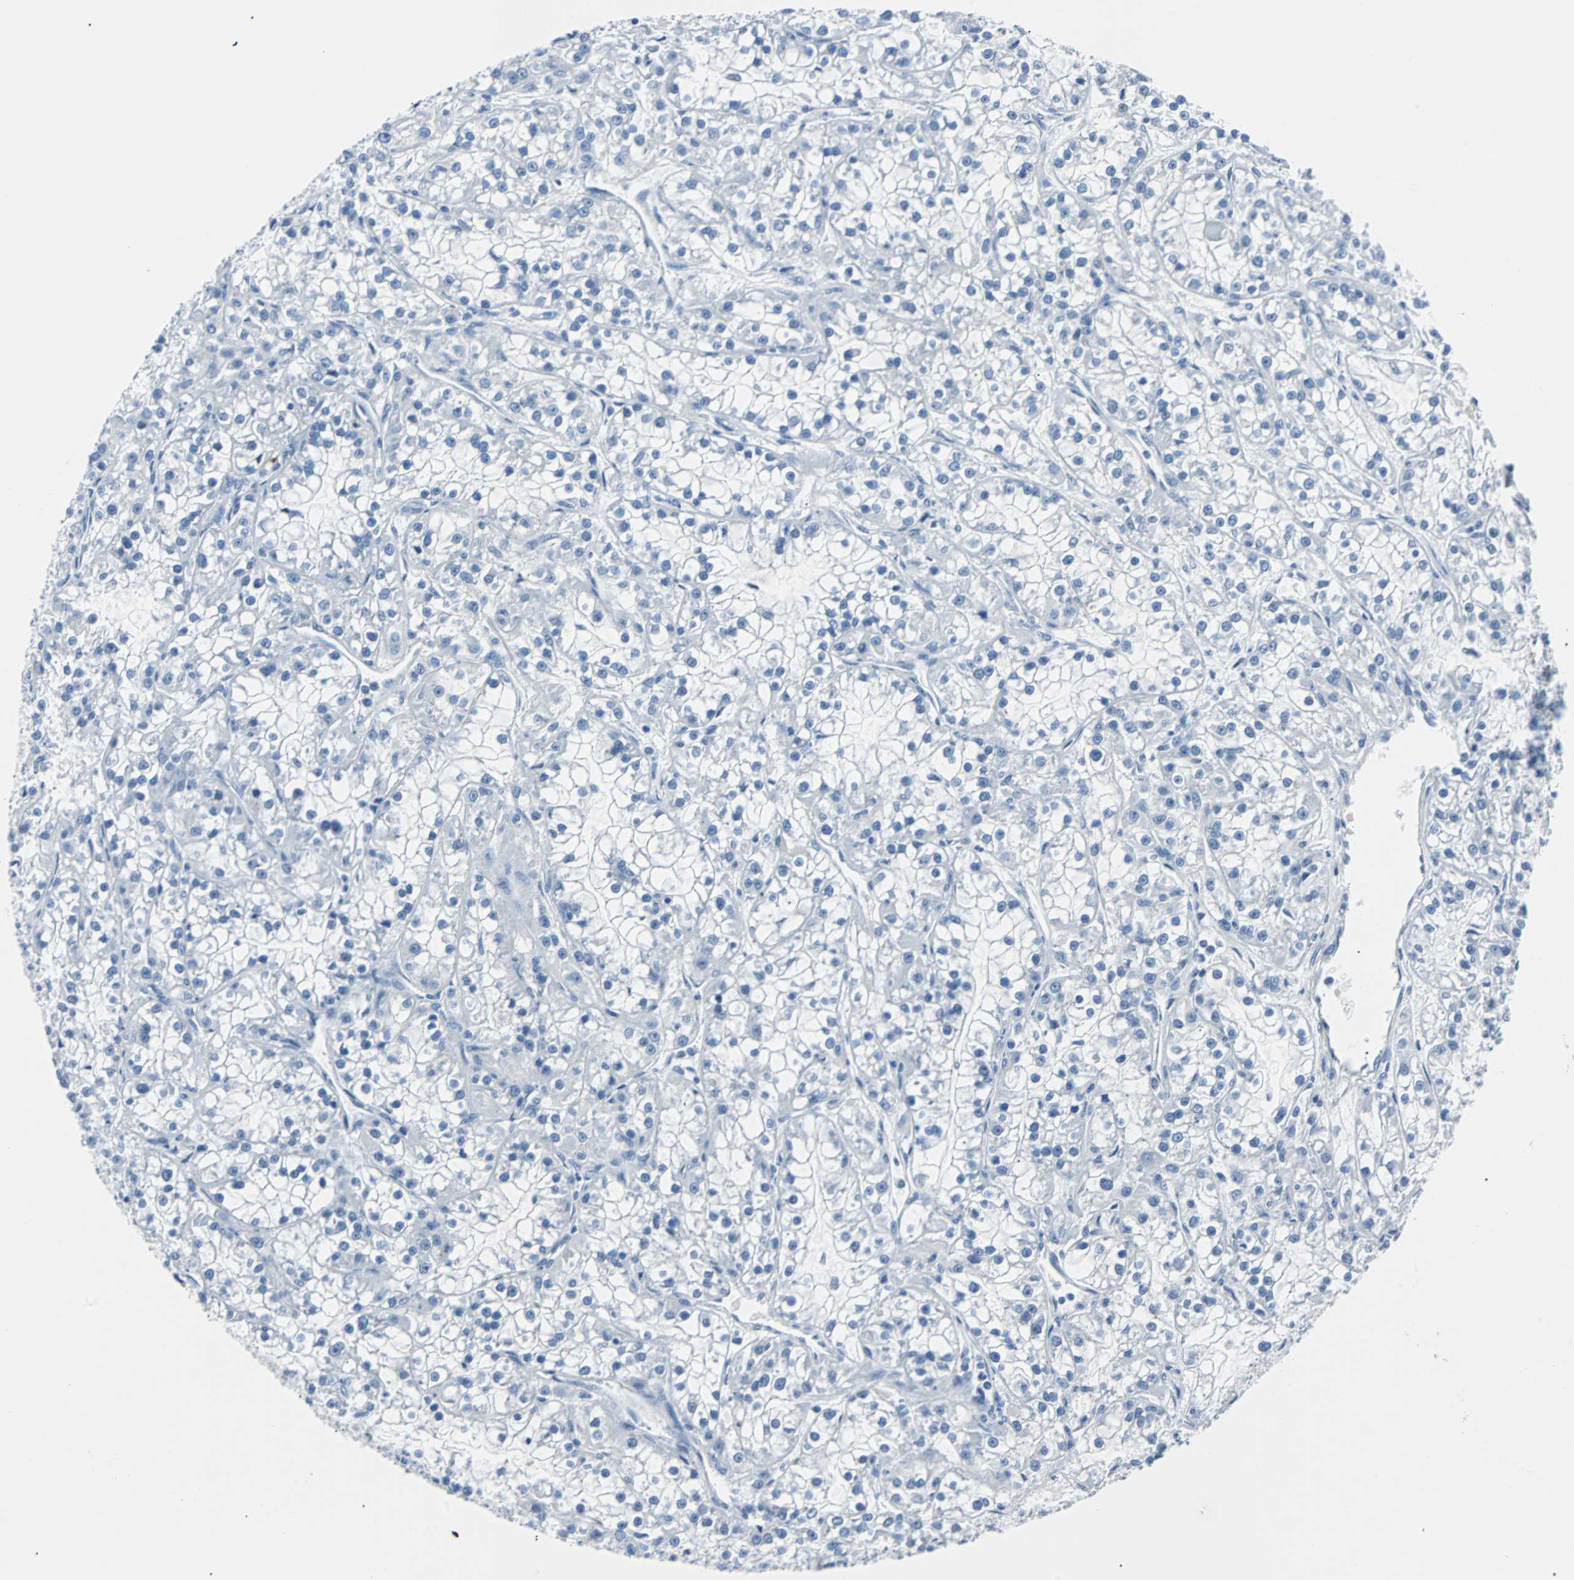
{"staining": {"intensity": "negative", "quantity": "none", "location": "none"}, "tissue": "renal cancer", "cell_type": "Tumor cells", "image_type": "cancer", "snomed": [{"axis": "morphology", "description": "Adenocarcinoma, NOS"}, {"axis": "topography", "description": "Kidney"}], "caption": "An immunohistochemistry (IHC) micrograph of renal cancer is shown. There is no staining in tumor cells of renal cancer. (DAB immunohistochemistry with hematoxylin counter stain).", "gene": "RASA1", "patient": {"sex": "female", "age": 52}}